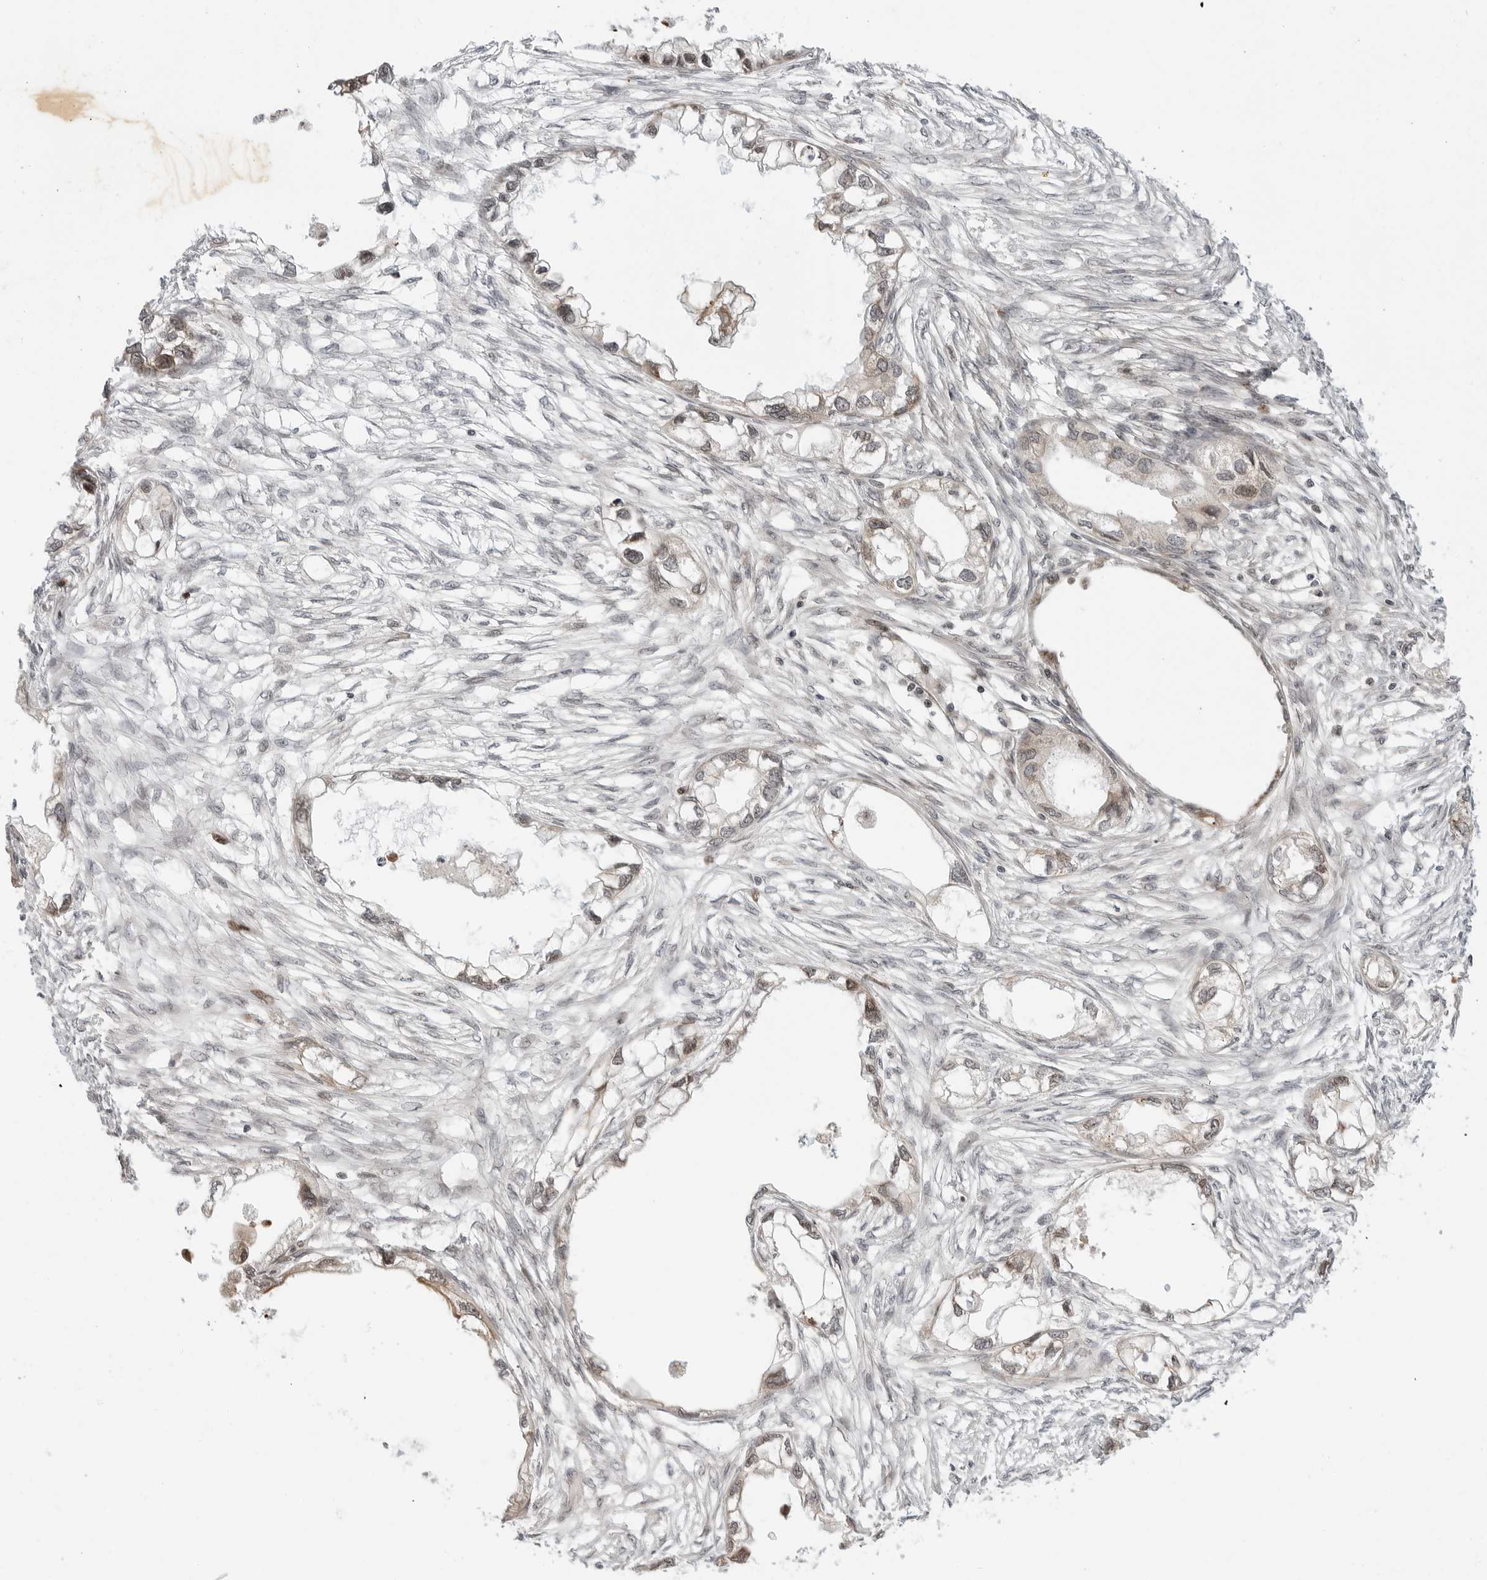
{"staining": {"intensity": "weak", "quantity": "25%-75%", "location": "cytoplasmic/membranous,nuclear"}, "tissue": "endometrial cancer", "cell_type": "Tumor cells", "image_type": "cancer", "snomed": [{"axis": "morphology", "description": "Adenocarcinoma, NOS"}, {"axis": "morphology", "description": "Adenocarcinoma, metastatic, NOS"}, {"axis": "topography", "description": "Adipose tissue"}, {"axis": "topography", "description": "Endometrium"}], "caption": "Human metastatic adenocarcinoma (endometrial) stained for a protein (brown) shows weak cytoplasmic/membranous and nuclear positive positivity in about 25%-75% of tumor cells.", "gene": "TIPRL", "patient": {"sex": "female", "age": 67}}